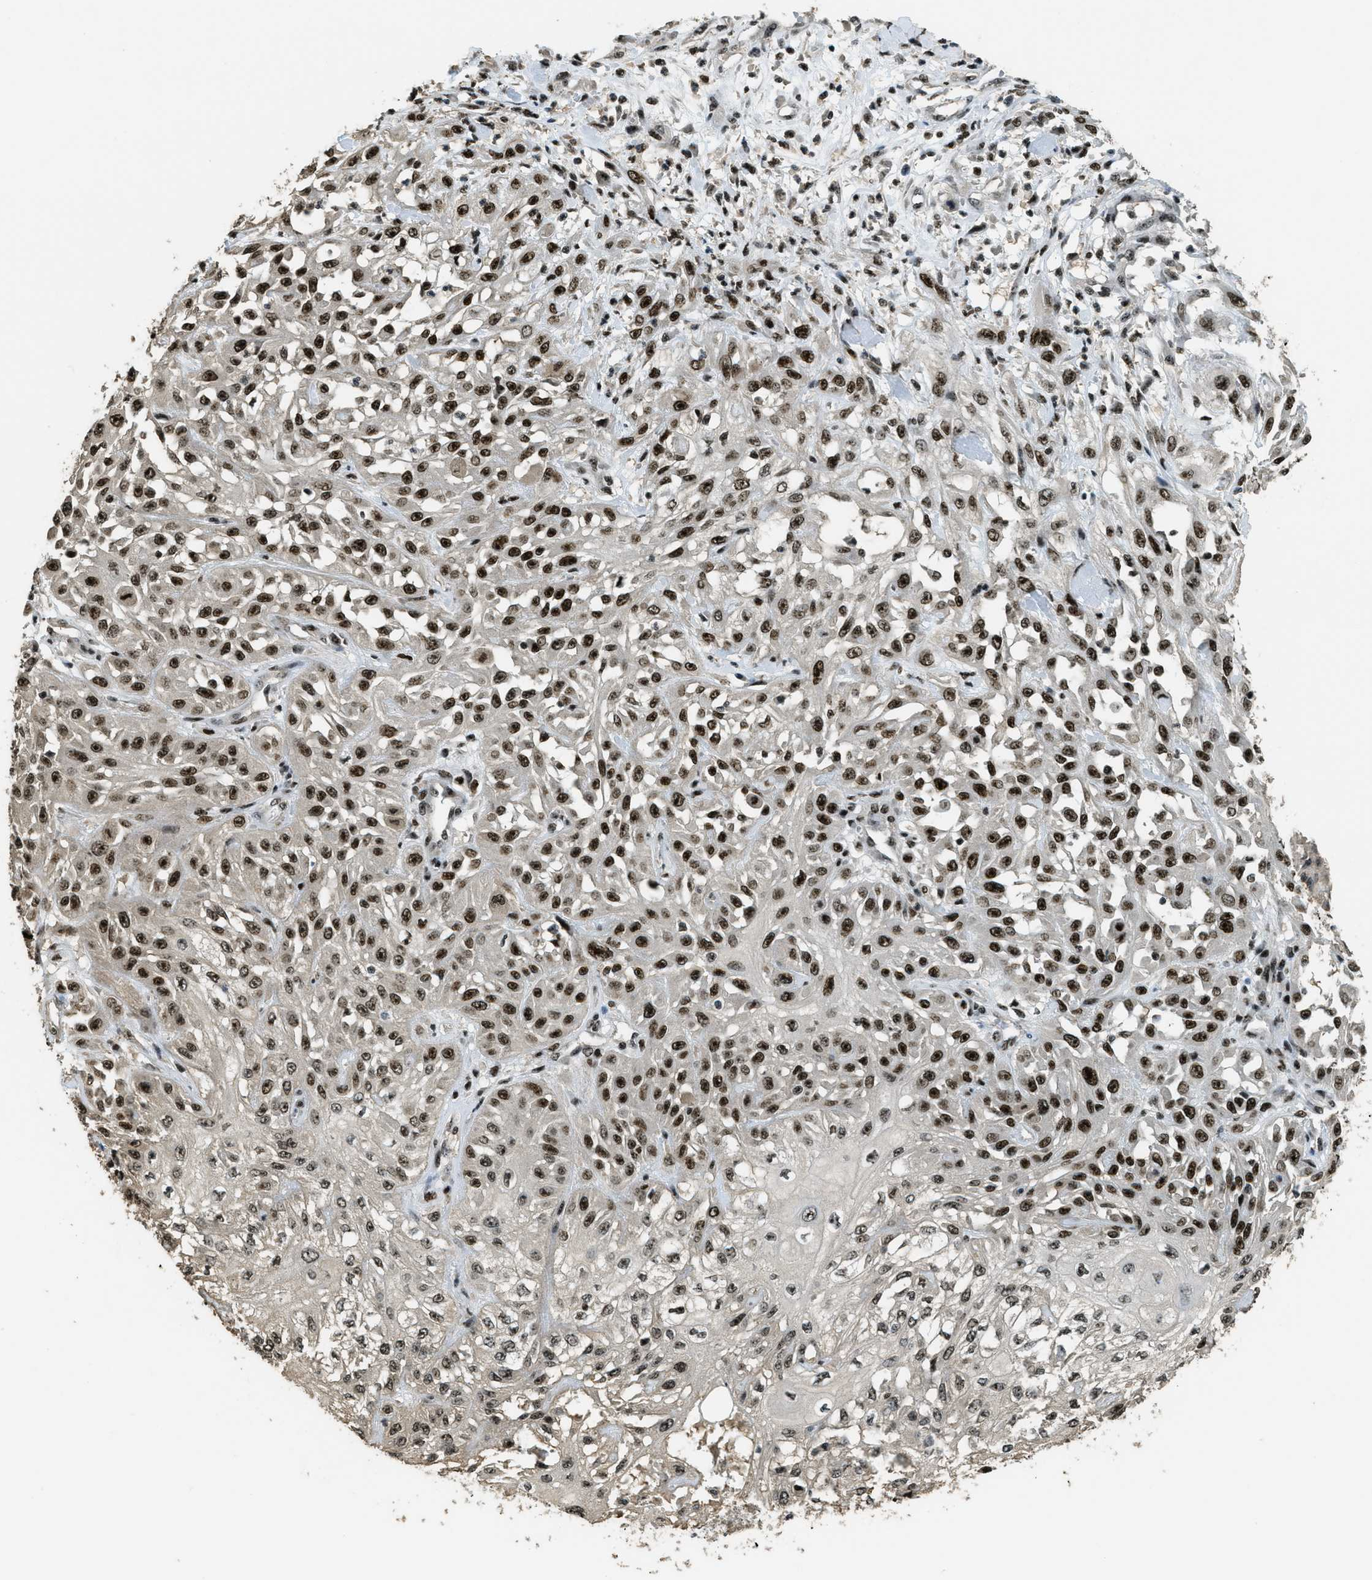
{"staining": {"intensity": "strong", "quantity": ">75%", "location": "nuclear"}, "tissue": "skin cancer", "cell_type": "Tumor cells", "image_type": "cancer", "snomed": [{"axis": "morphology", "description": "Squamous cell carcinoma, NOS"}, {"axis": "morphology", "description": "Squamous cell carcinoma, metastatic, NOS"}, {"axis": "topography", "description": "Skin"}, {"axis": "topography", "description": "Lymph node"}], "caption": "A brown stain shows strong nuclear positivity of a protein in human skin cancer tumor cells.", "gene": "SP100", "patient": {"sex": "male", "age": 75}}